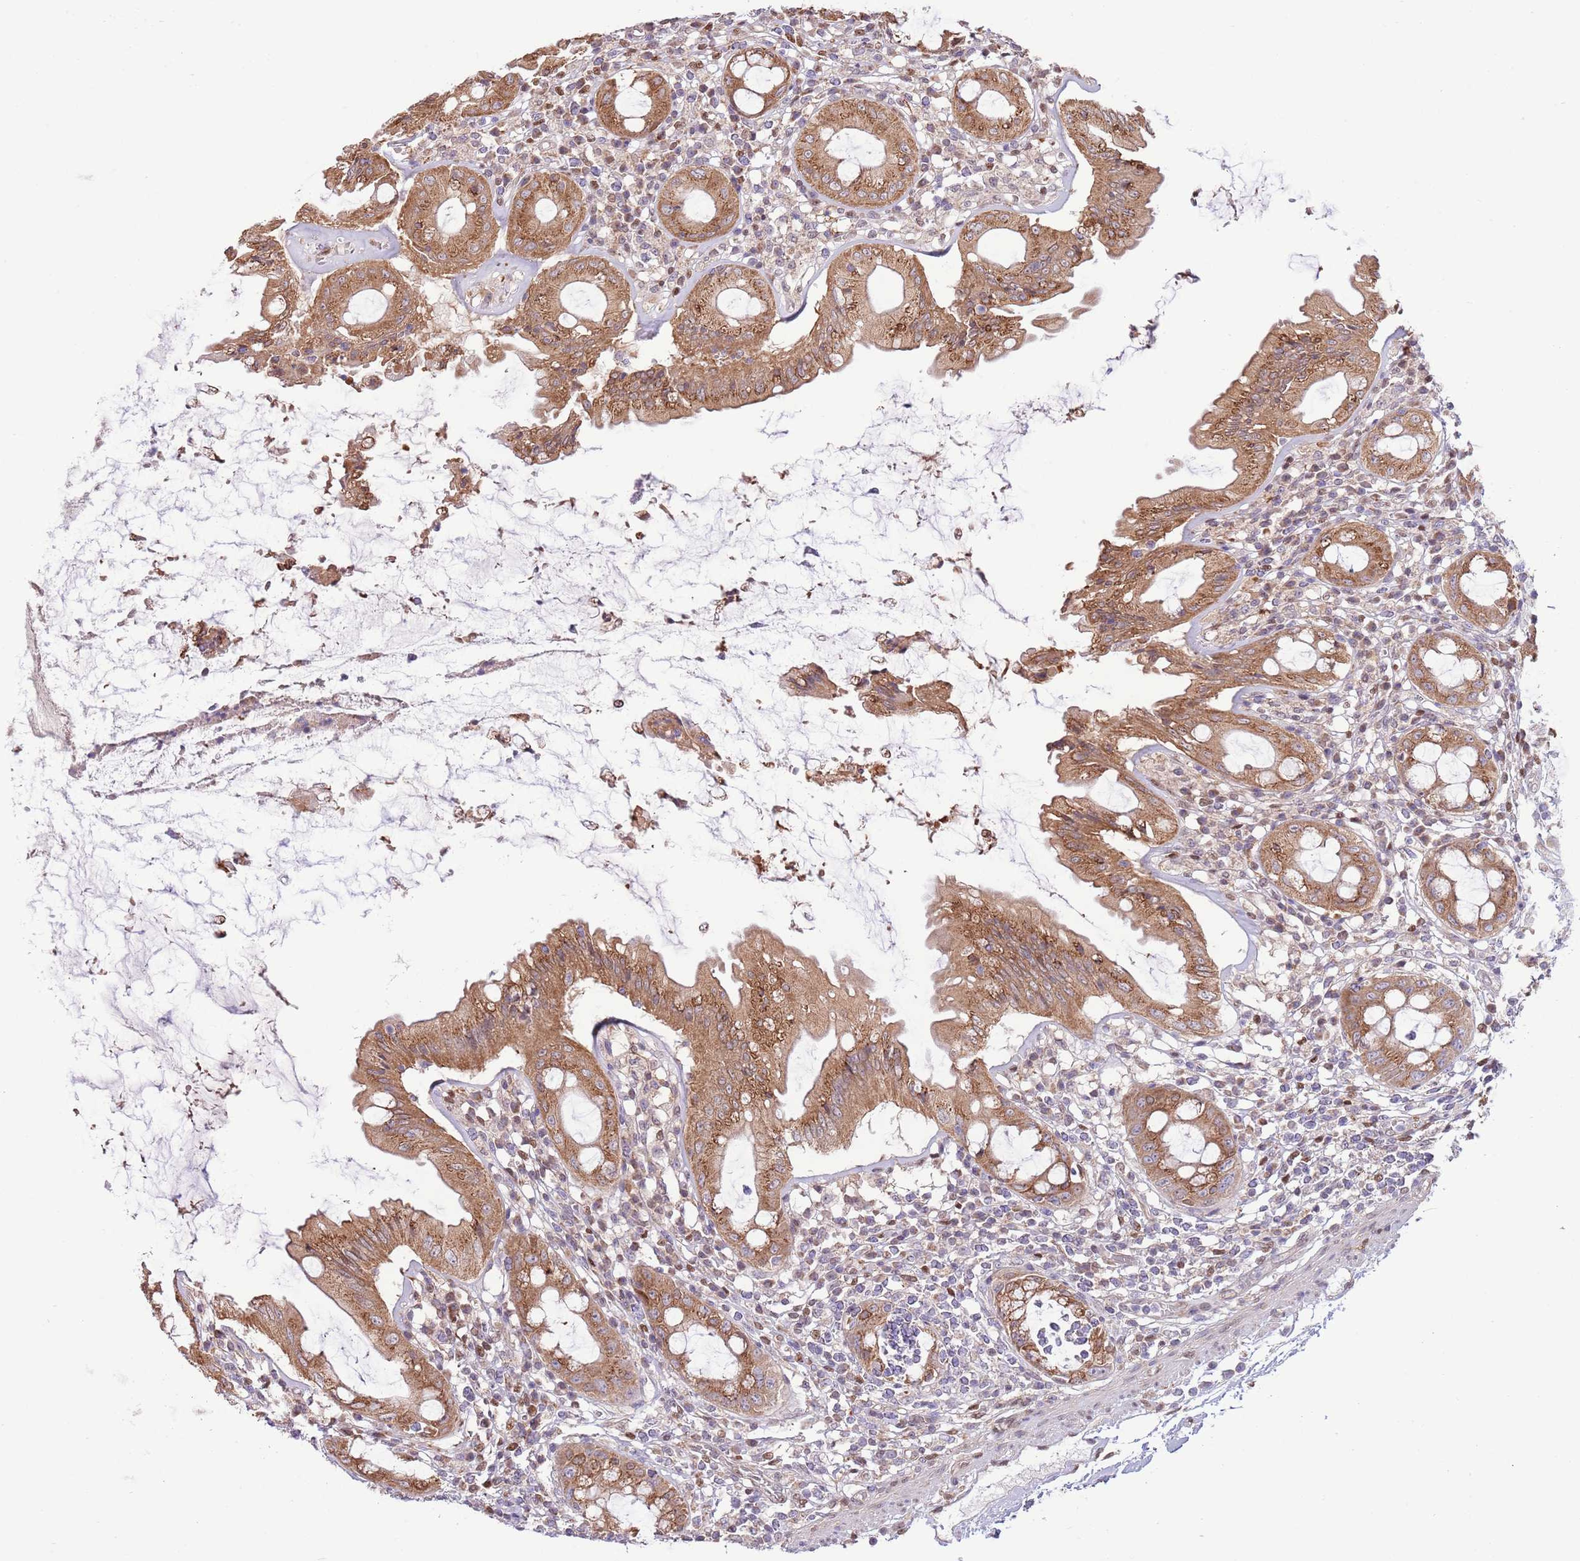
{"staining": {"intensity": "strong", "quantity": ">75%", "location": "cytoplasmic/membranous"}, "tissue": "rectum", "cell_type": "Glandular cells", "image_type": "normal", "snomed": [{"axis": "morphology", "description": "Normal tissue, NOS"}, {"axis": "topography", "description": "Rectum"}], "caption": "The image demonstrates immunohistochemical staining of normal rectum. There is strong cytoplasmic/membranous positivity is appreciated in about >75% of glandular cells.", "gene": "ARL2BP", "patient": {"sex": "female", "age": 57}}